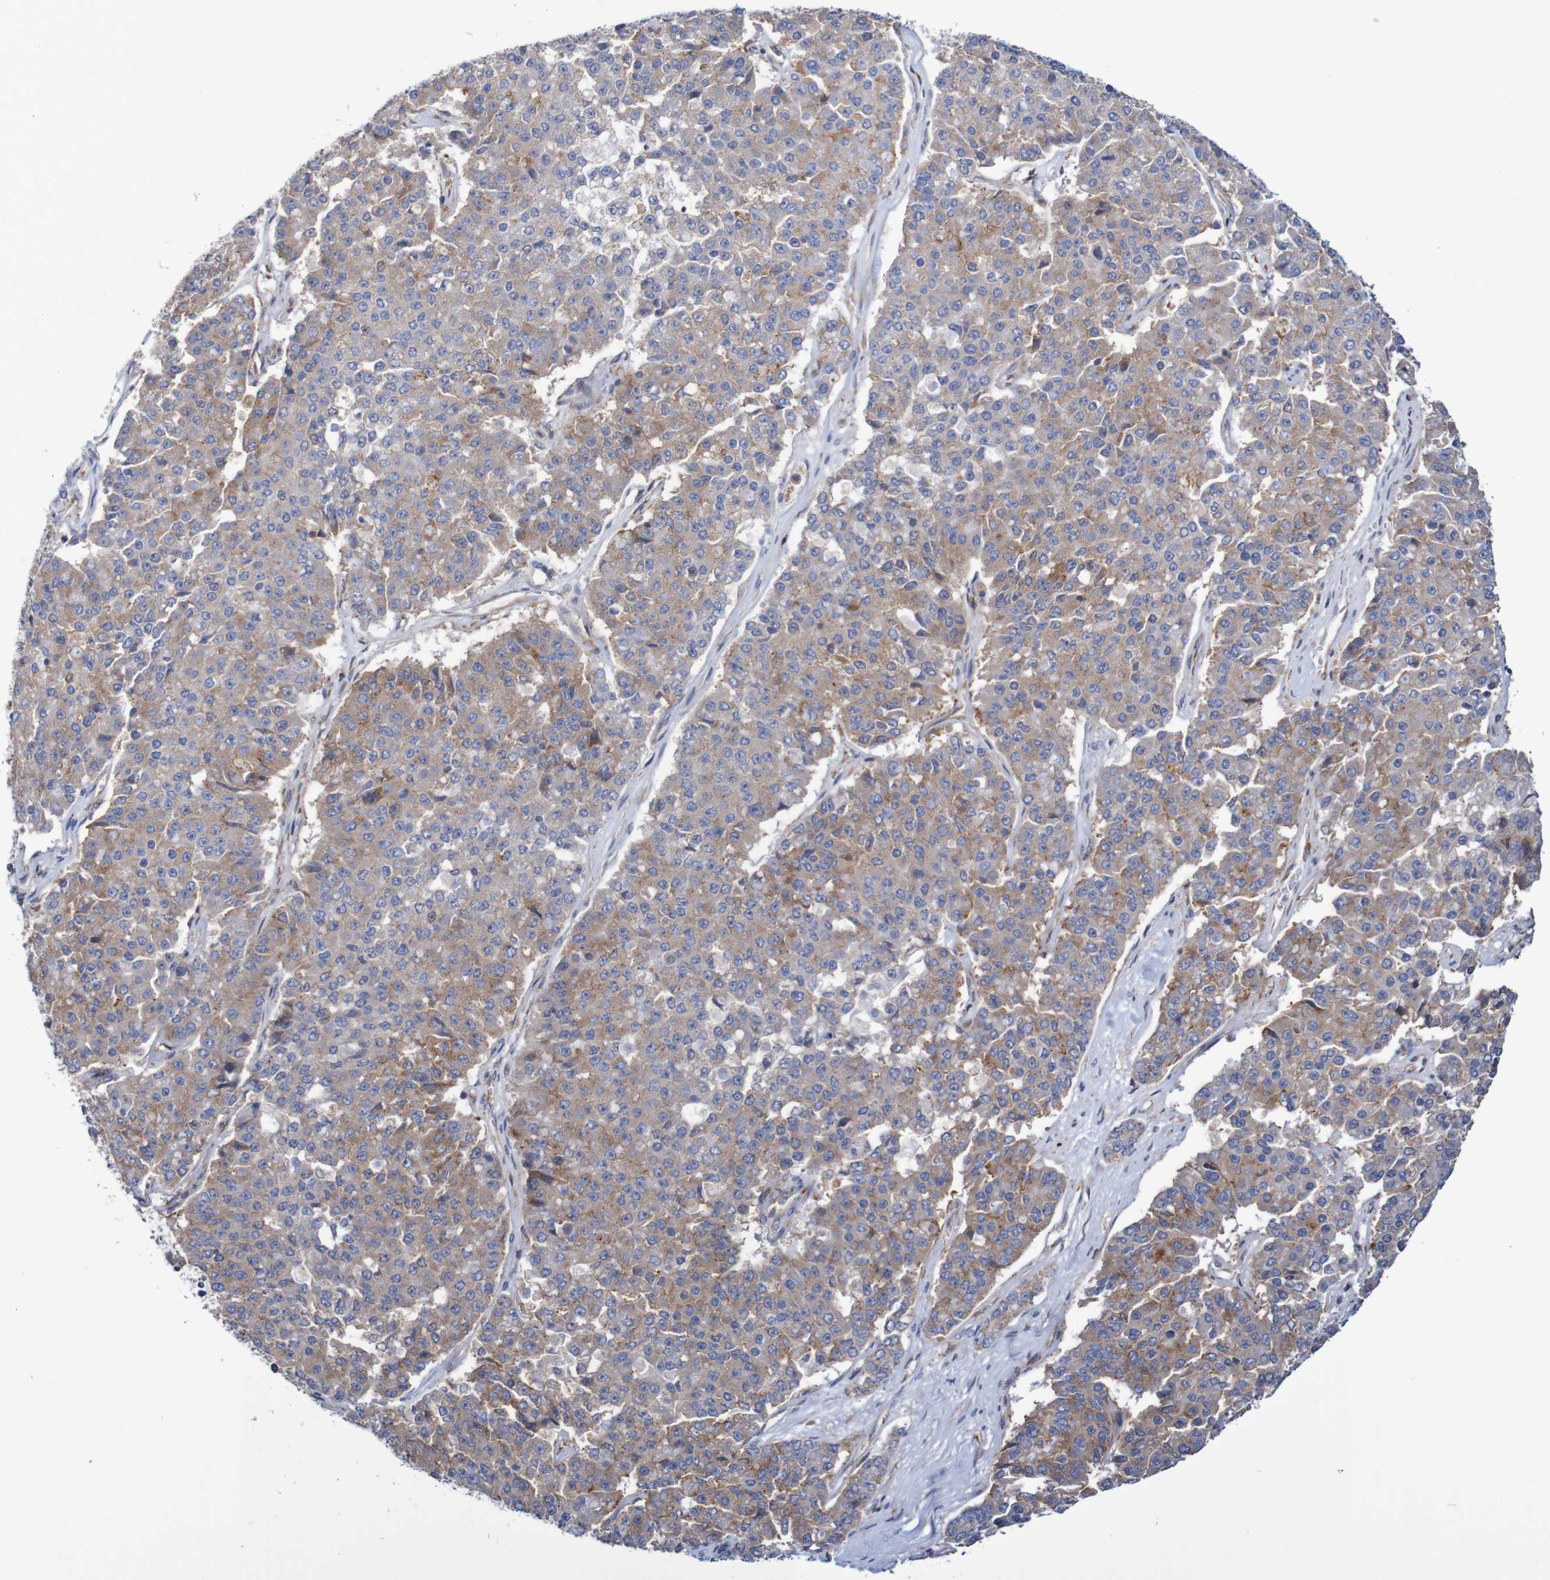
{"staining": {"intensity": "moderate", "quantity": ">75%", "location": "cytoplasmic/membranous"}, "tissue": "pancreatic cancer", "cell_type": "Tumor cells", "image_type": "cancer", "snomed": [{"axis": "morphology", "description": "Adenocarcinoma, NOS"}, {"axis": "topography", "description": "Pancreas"}], "caption": "Brown immunohistochemical staining in pancreatic cancer (adenocarcinoma) displays moderate cytoplasmic/membranous staining in approximately >75% of tumor cells. (IHC, brightfield microscopy, high magnification).", "gene": "FXR2", "patient": {"sex": "male", "age": 50}}